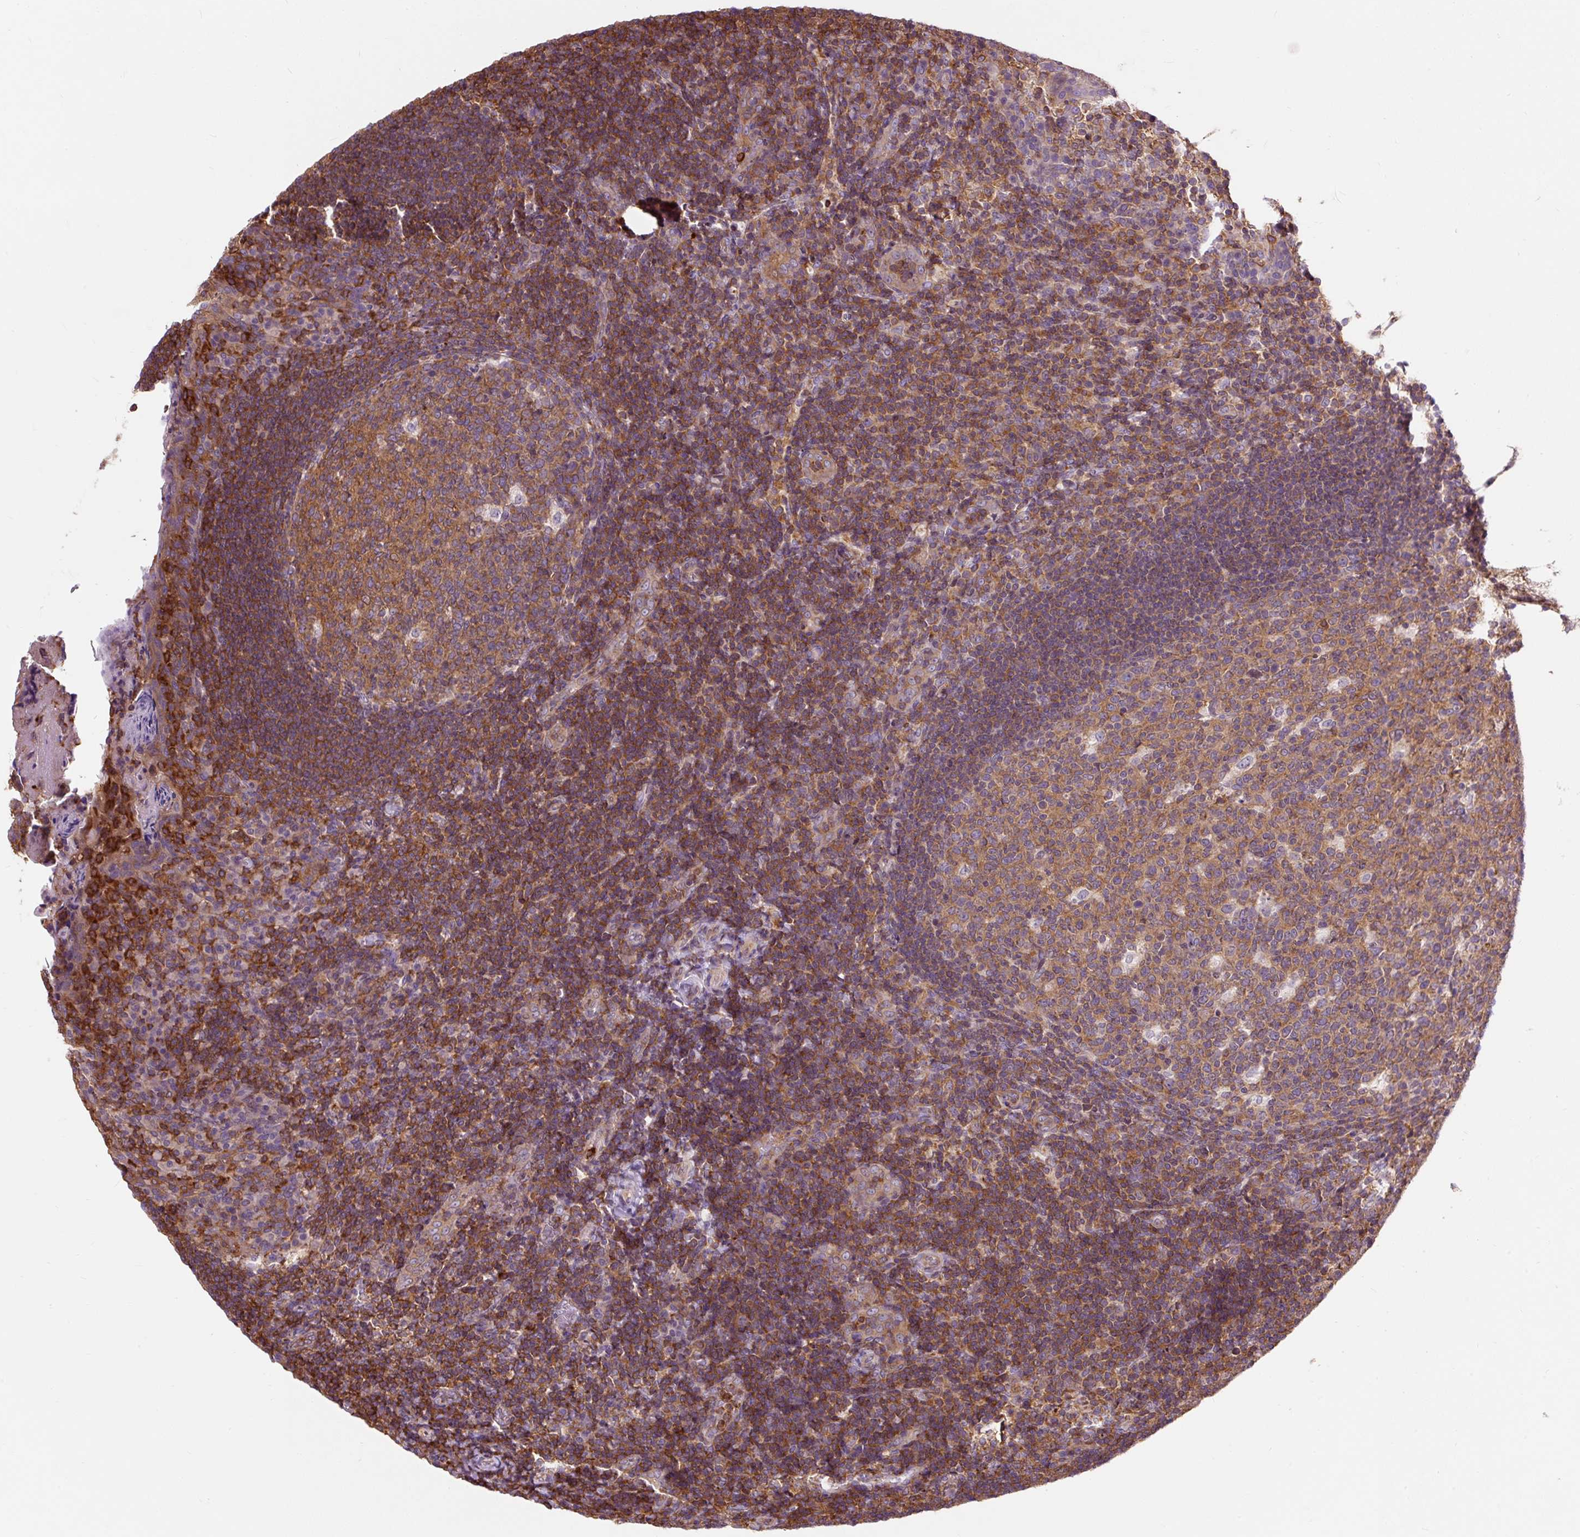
{"staining": {"intensity": "moderate", "quantity": ">75%", "location": "cytoplasmic/membranous"}, "tissue": "tonsil", "cell_type": "Germinal center cells", "image_type": "normal", "snomed": [{"axis": "morphology", "description": "Normal tissue, NOS"}, {"axis": "topography", "description": "Tonsil"}], "caption": "Moderate cytoplasmic/membranous positivity for a protein is appreciated in about >75% of germinal center cells of benign tonsil using immunohistochemistry (IHC).", "gene": "CISD3", "patient": {"sex": "female", "age": 10}}